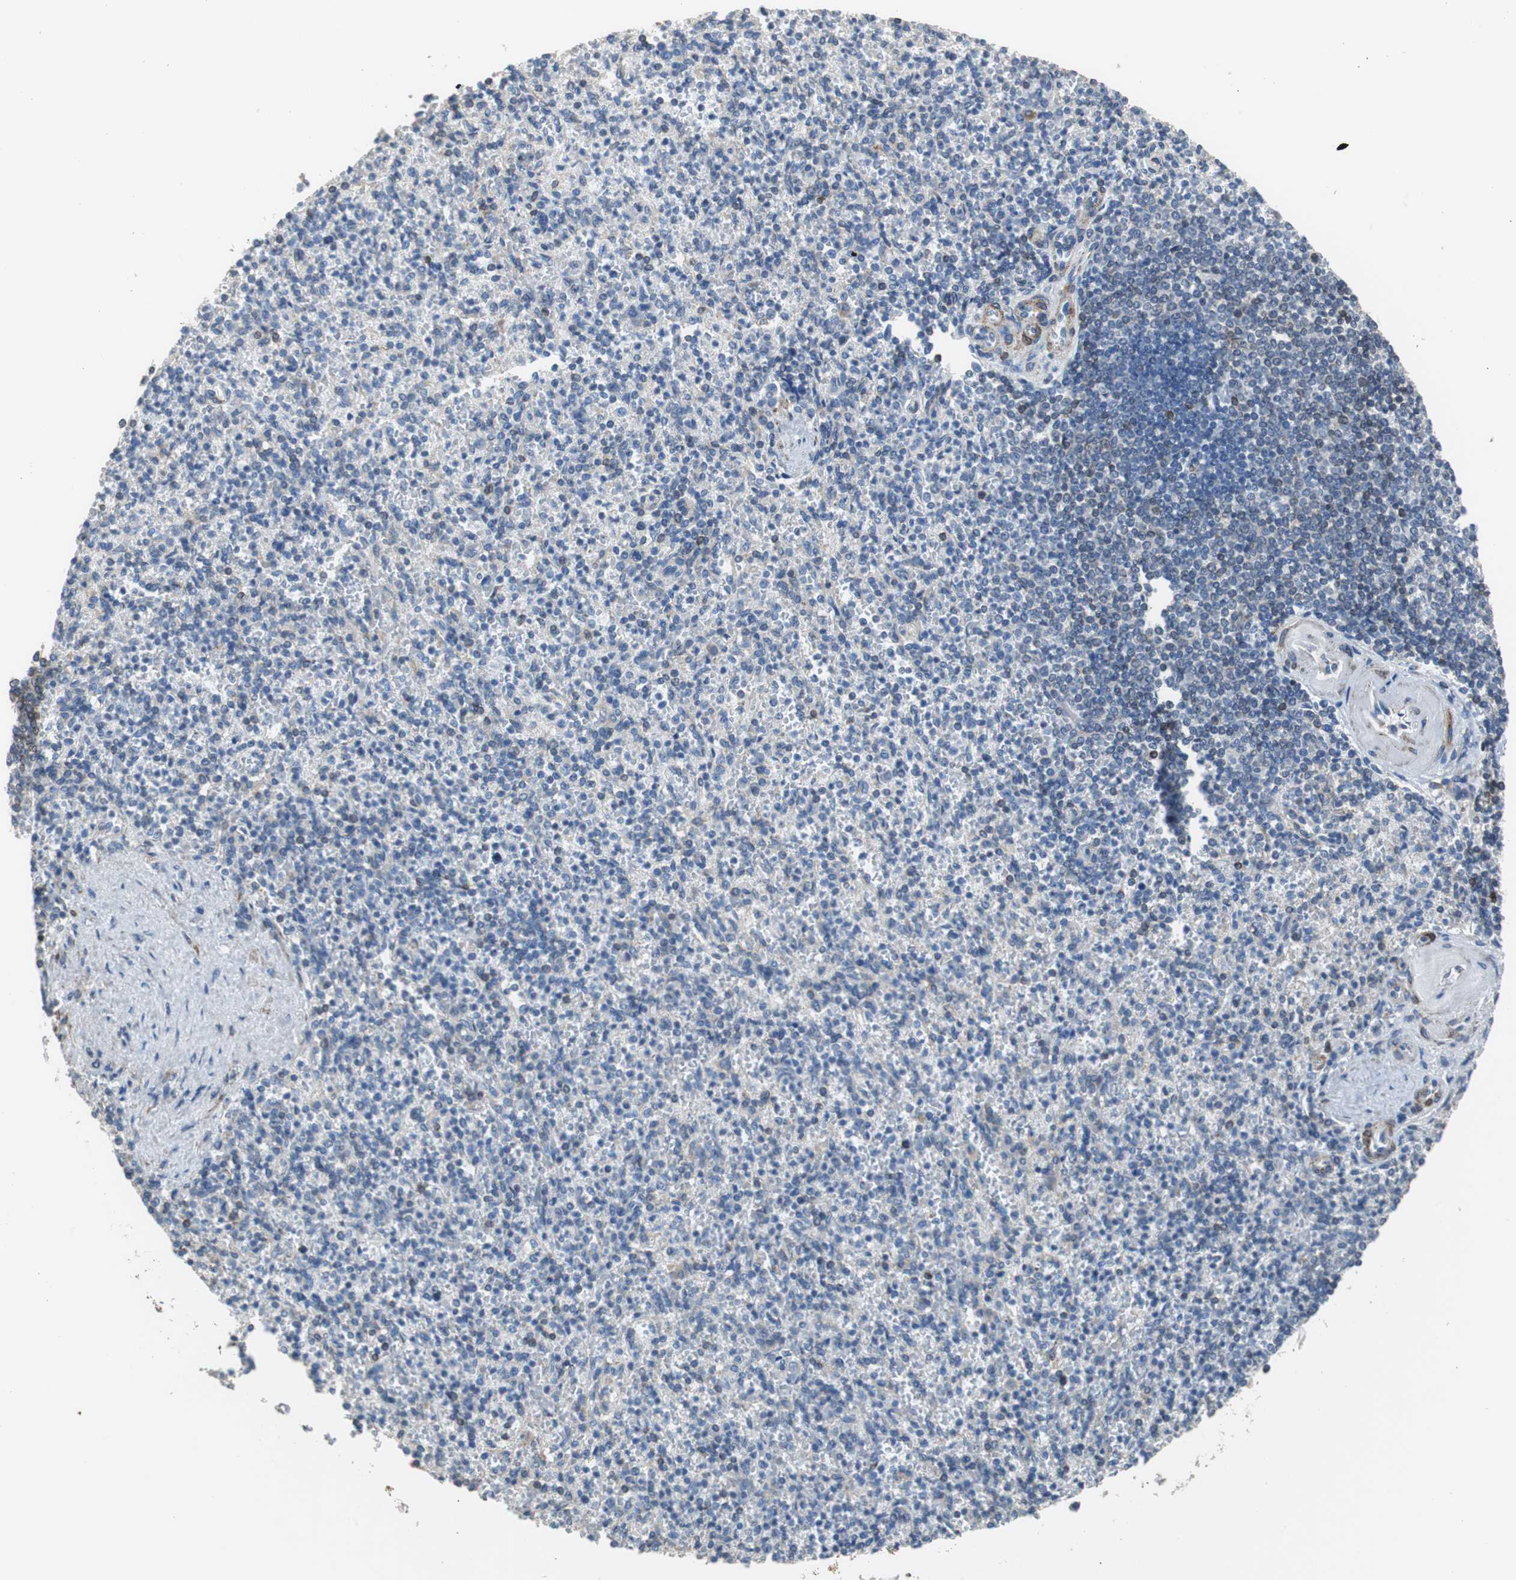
{"staining": {"intensity": "negative", "quantity": "none", "location": "none"}, "tissue": "spleen", "cell_type": "Cells in red pulp", "image_type": "normal", "snomed": [{"axis": "morphology", "description": "Normal tissue, NOS"}, {"axis": "topography", "description": "Spleen"}], "caption": "High magnification brightfield microscopy of benign spleen stained with DAB (3,3'-diaminobenzidine) (brown) and counterstained with hematoxylin (blue): cells in red pulp show no significant positivity.", "gene": "PBXIP1", "patient": {"sex": "female", "age": 74}}